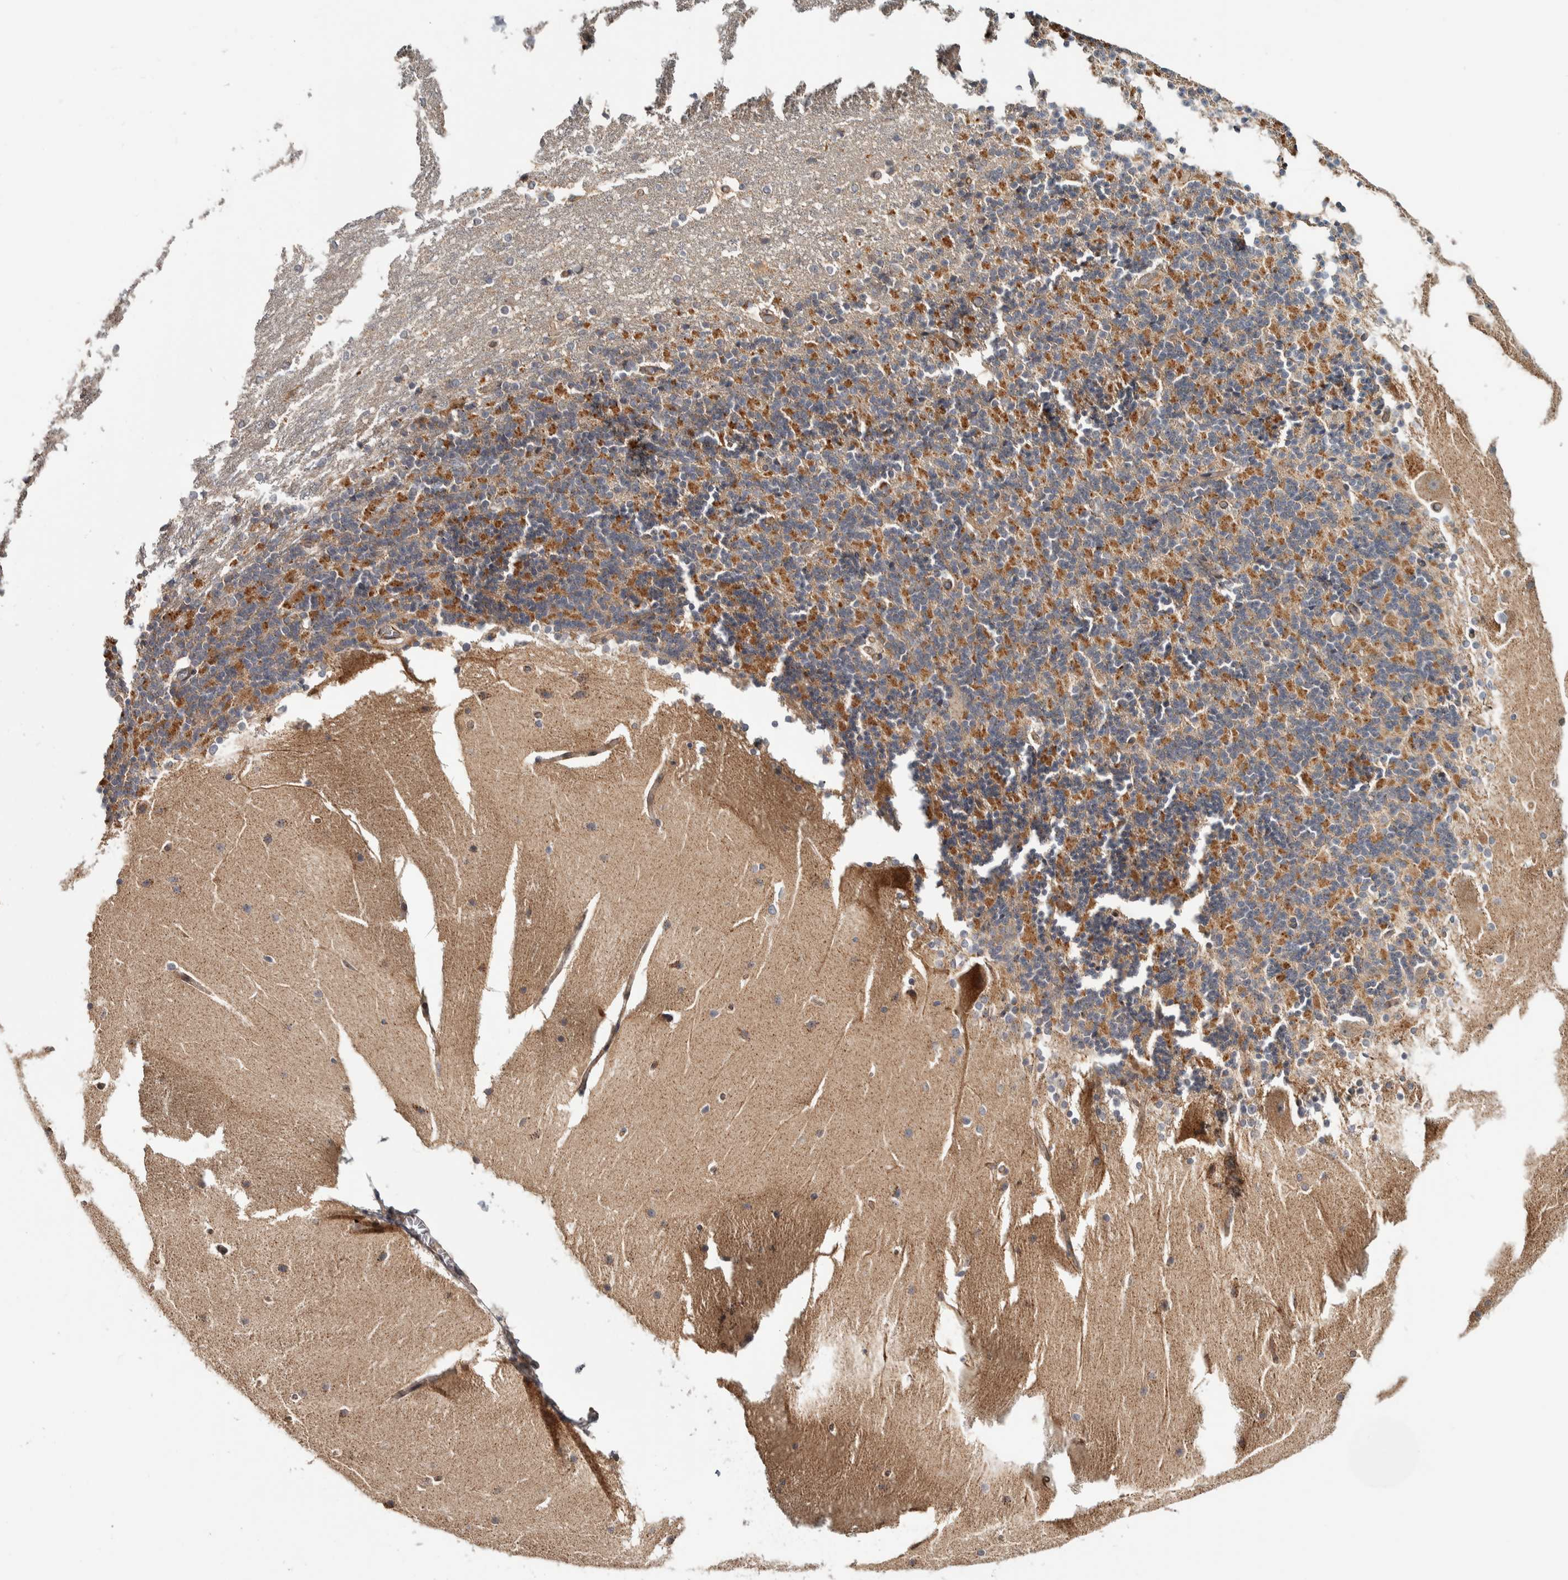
{"staining": {"intensity": "moderate", "quantity": "25%-75%", "location": "cytoplasmic/membranous"}, "tissue": "cerebellum", "cell_type": "Cells in granular layer", "image_type": "normal", "snomed": [{"axis": "morphology", "description": "Normal tissue, NOS"}, {"axis": "topography", "description": "Cerebellum"}], "caption": "Immunohistochemistry (DAB (3,3'-diaminobenzidine)) staining of normal cerebellum demonstrates moderate cytoplasmic/membranous protein staining in about 25%-75% of cells in granular layer. The protein is stained brown, and the nuclei are stained in blue (DAB (3,3'-diaminobenzidine) IHC with brightfield microscopy, high magnification).", "gene": "CHMP4C", "patient": {"sex": "female", "age": 19}}